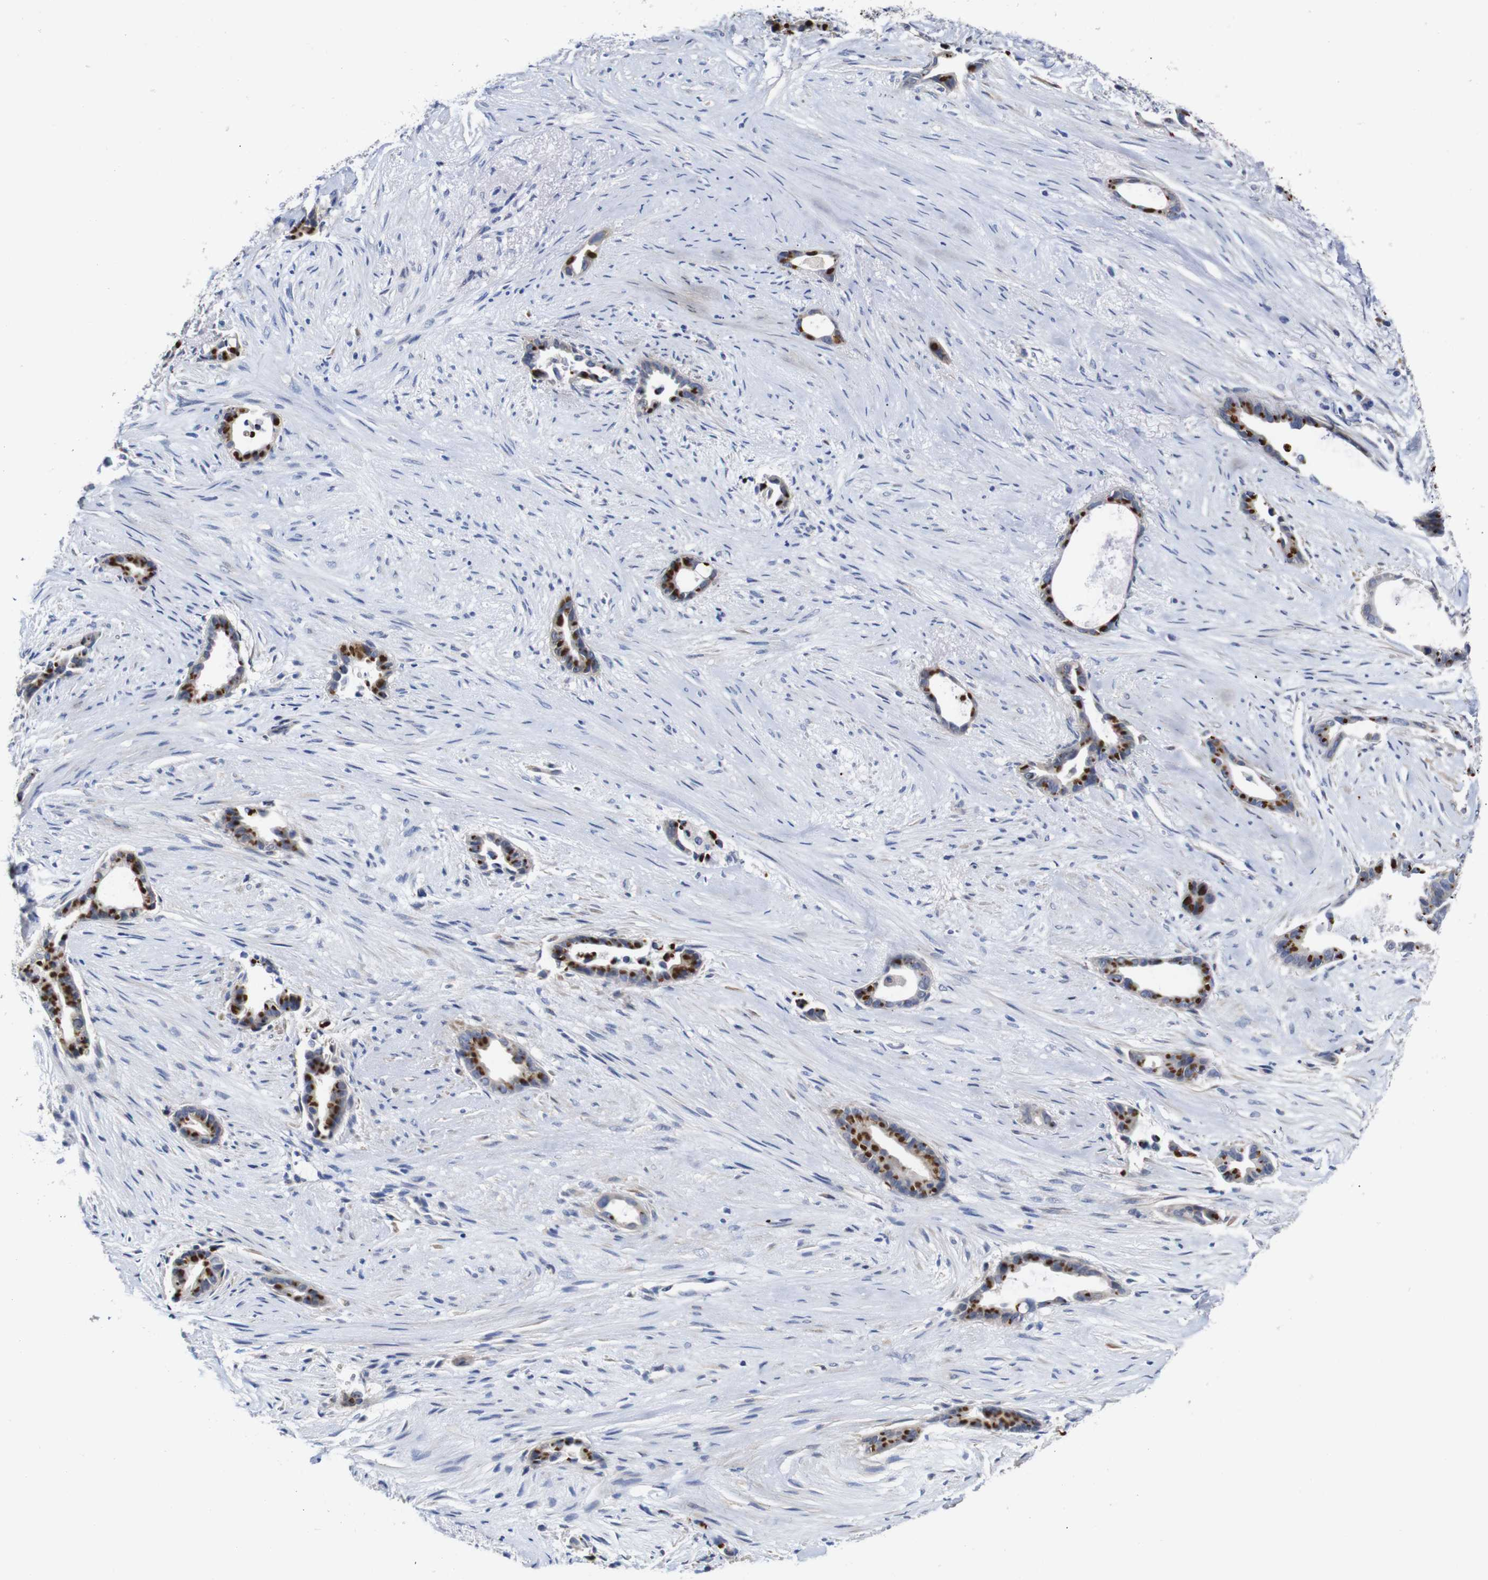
{"staining": {"intensity": "strong", "quantity": "25%-75%", "location": "cytoplasmic/membranous"}, "tissue": "liver cancer", "cell_type": "Tumor cells", "image_type": "cancer", "snomed": [{"axis": "morphology", "description": "Cholangiocarcinoma"}, {"axis": "topography", "description": "Liver"}], "caption": "Liver cancer stained with DAB (3,3'-diaminobenzidine) immunohistochemistry reveals high levels of strong cytoplasmic/membranous staining in approximately 25%-75% of tumor cells.", "gene": "TCEAL9", "patient": {"sex": "female", "age": 55}}